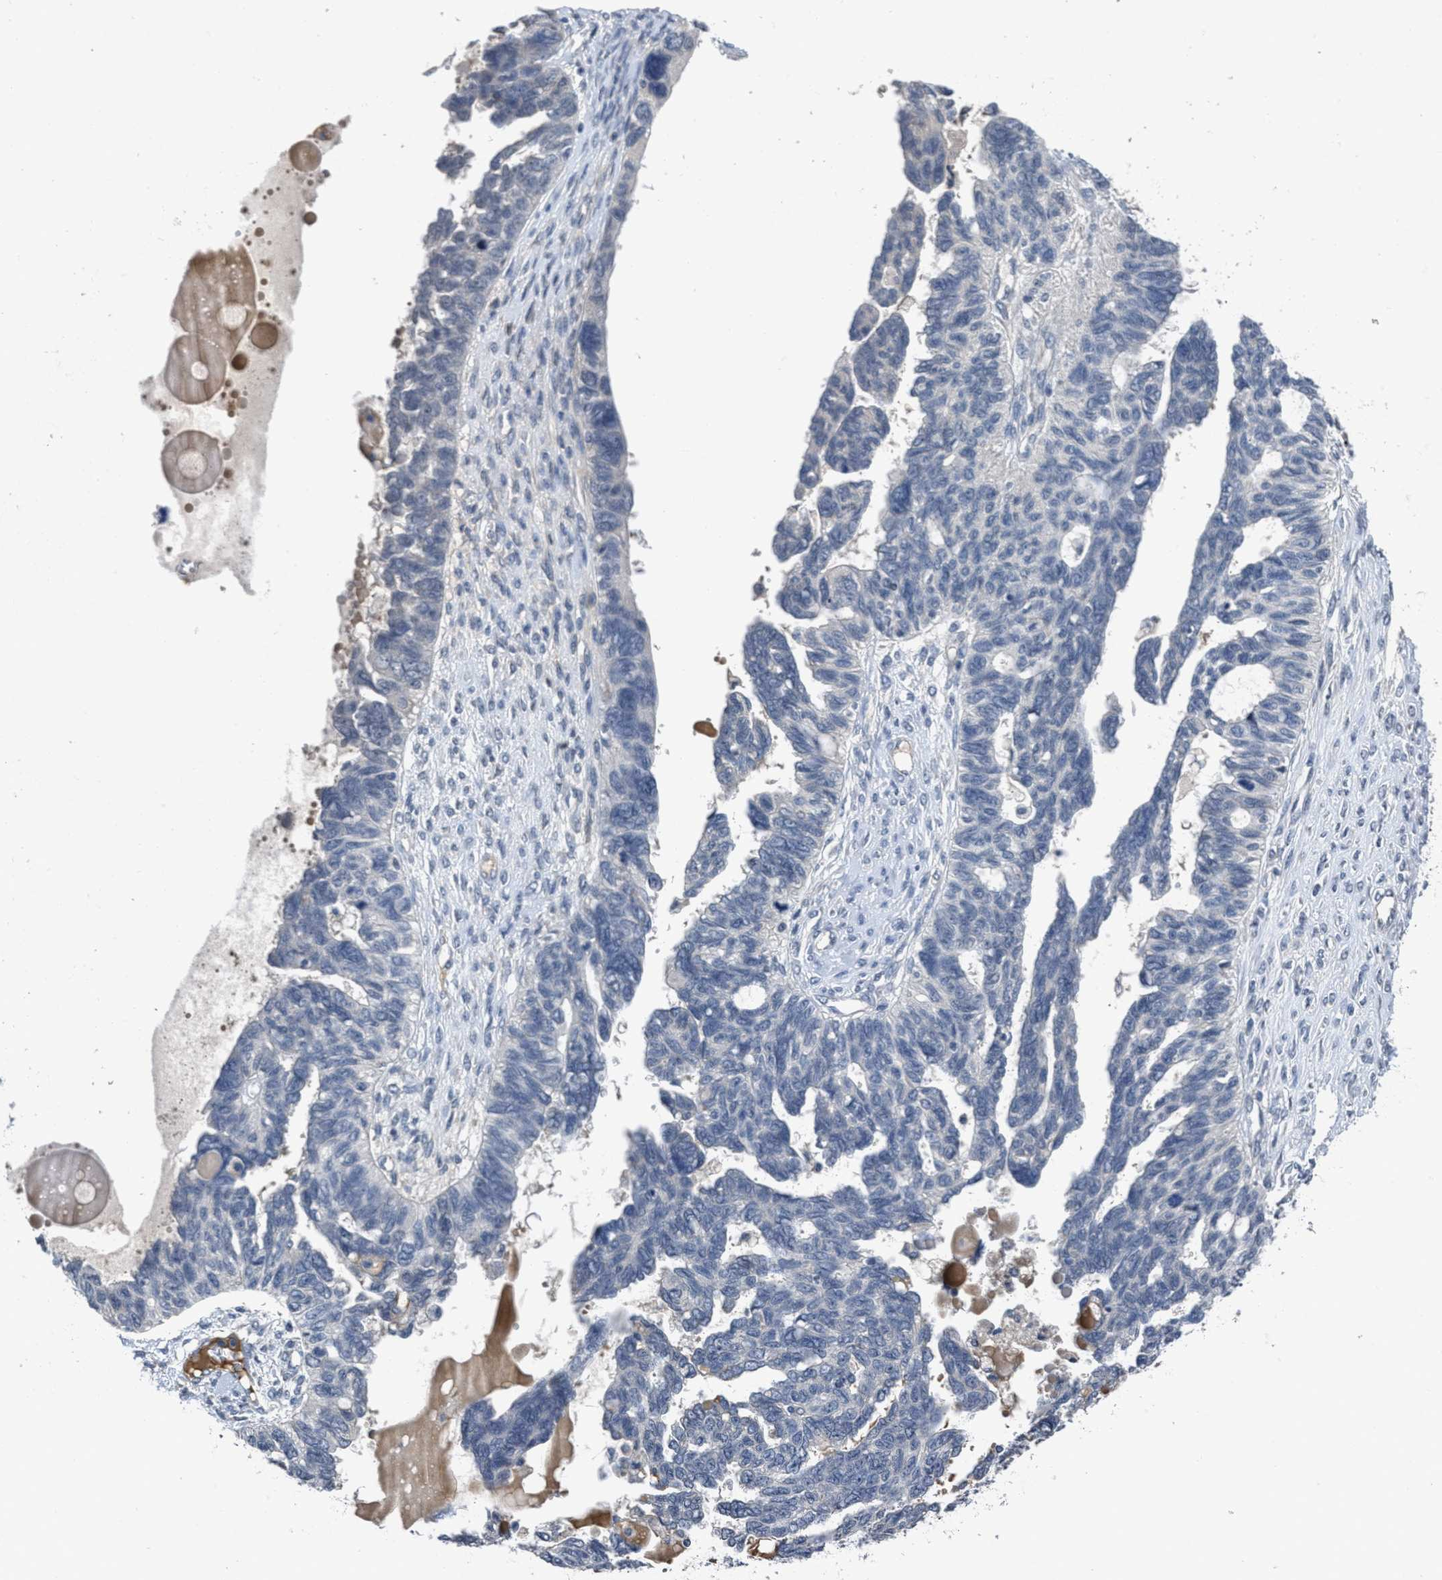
{"staining": {"intensity": "negative", "quantity": "none", "location": "none"}, "tissue": "ovarian cancer", "cell_type": "Tumor cells", "image_type": "cancer", "snomed": [{"axis": "morphology", "description": "Cystadenocarcinoma, serous, NOS"}, {"axis": "topography", "description": "Ovary"}], "caption": "Tumor cells are negative for brown protein staining in ovarian cancer (serous cystadenocarcinoma).", "gene": "ANGPT1", "patient": {"sex": "female", "age": 79}}